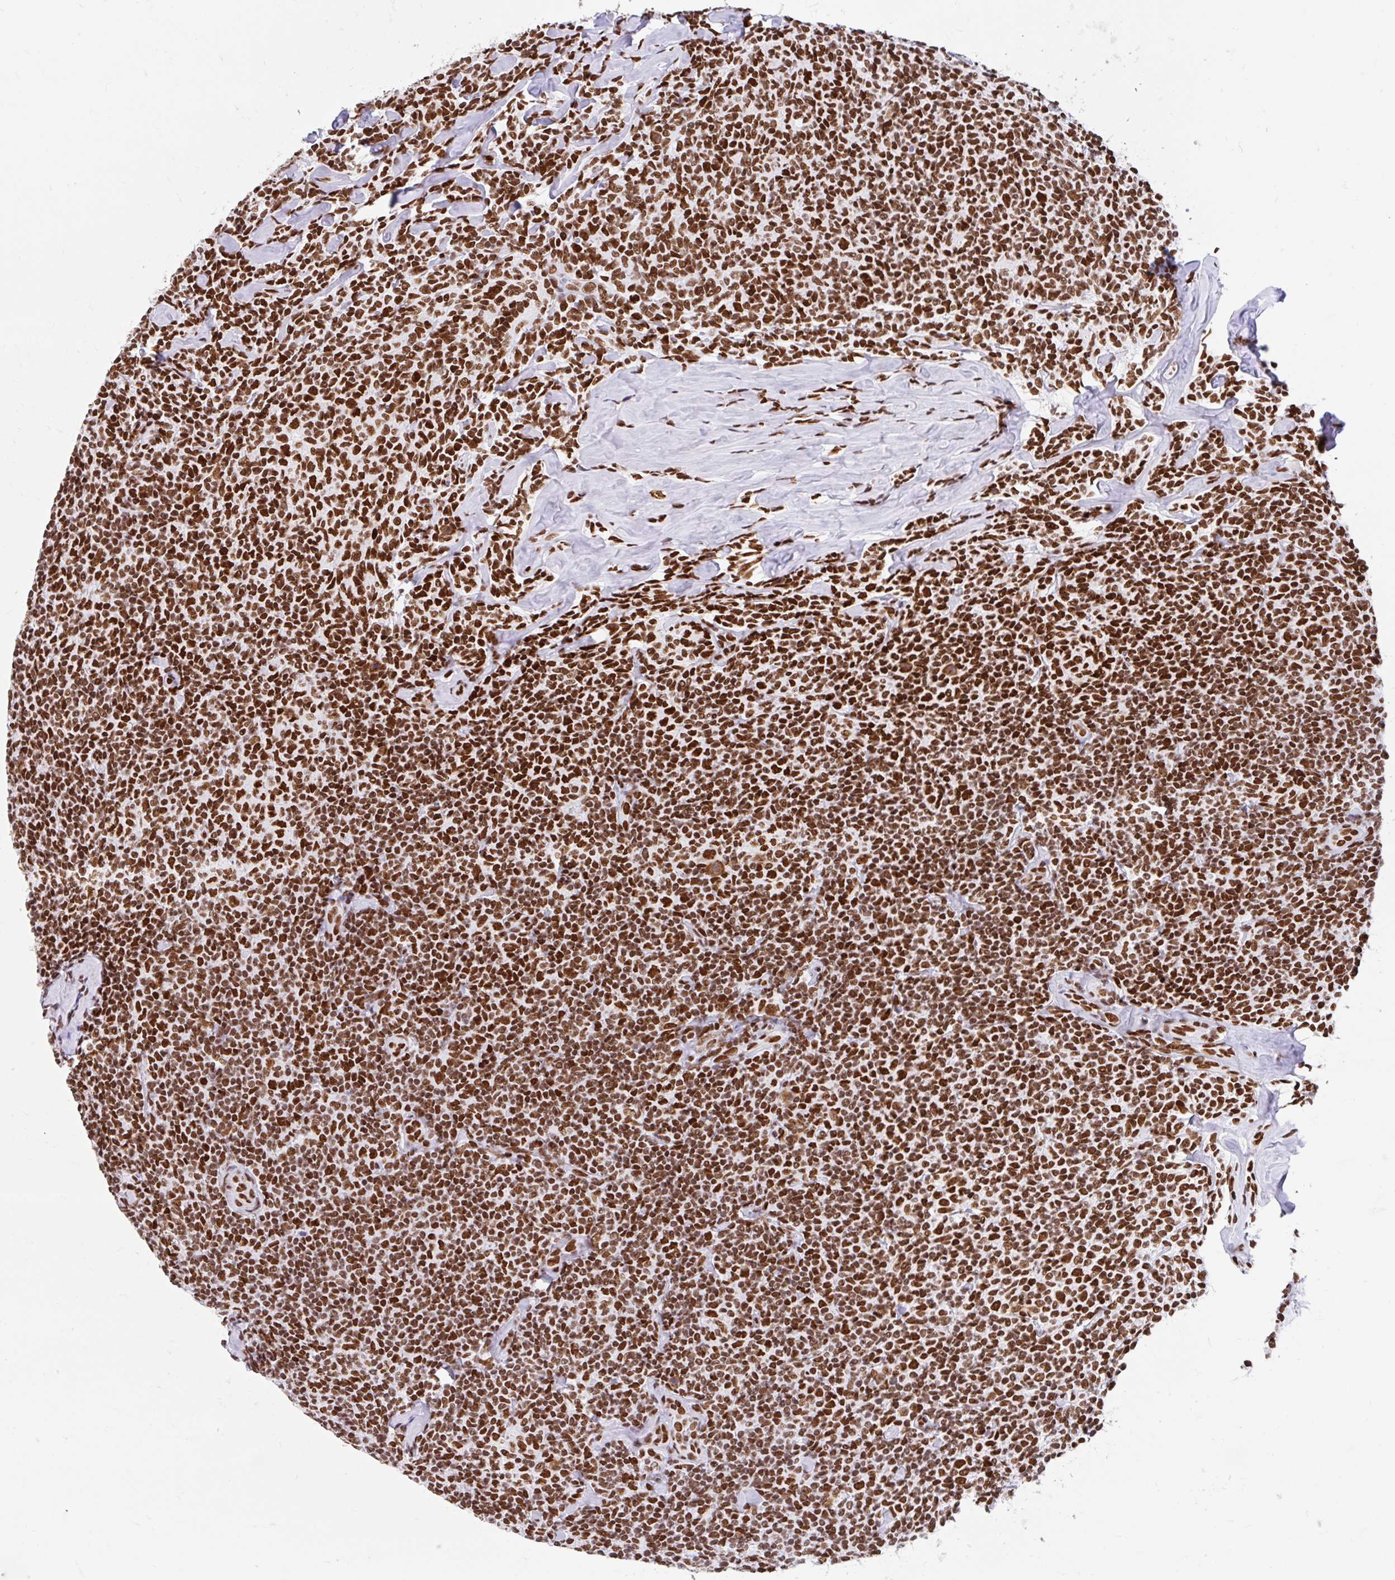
{"staining": {"intensity": "strong", "quantity": ">75%", "location": "nuclear"}, "tissue": "lymphoma", "cell_type": "Tumor cells", "image_type": "cancer", "snomed": [{"axis": "morphology", "description": "Malignant lymphoma, non-Hodgkin's type, Low grade"}, {"axis": "topography", "description": "Lymph node"}], "caption": "An image showing strong nuclear positivity in about >75% of tumor cells in lymphoma, as visualized by brown immunohistochemical staining.", "gene": "KHDRBS1", "patient": {"sex": "female", "age": 56}}